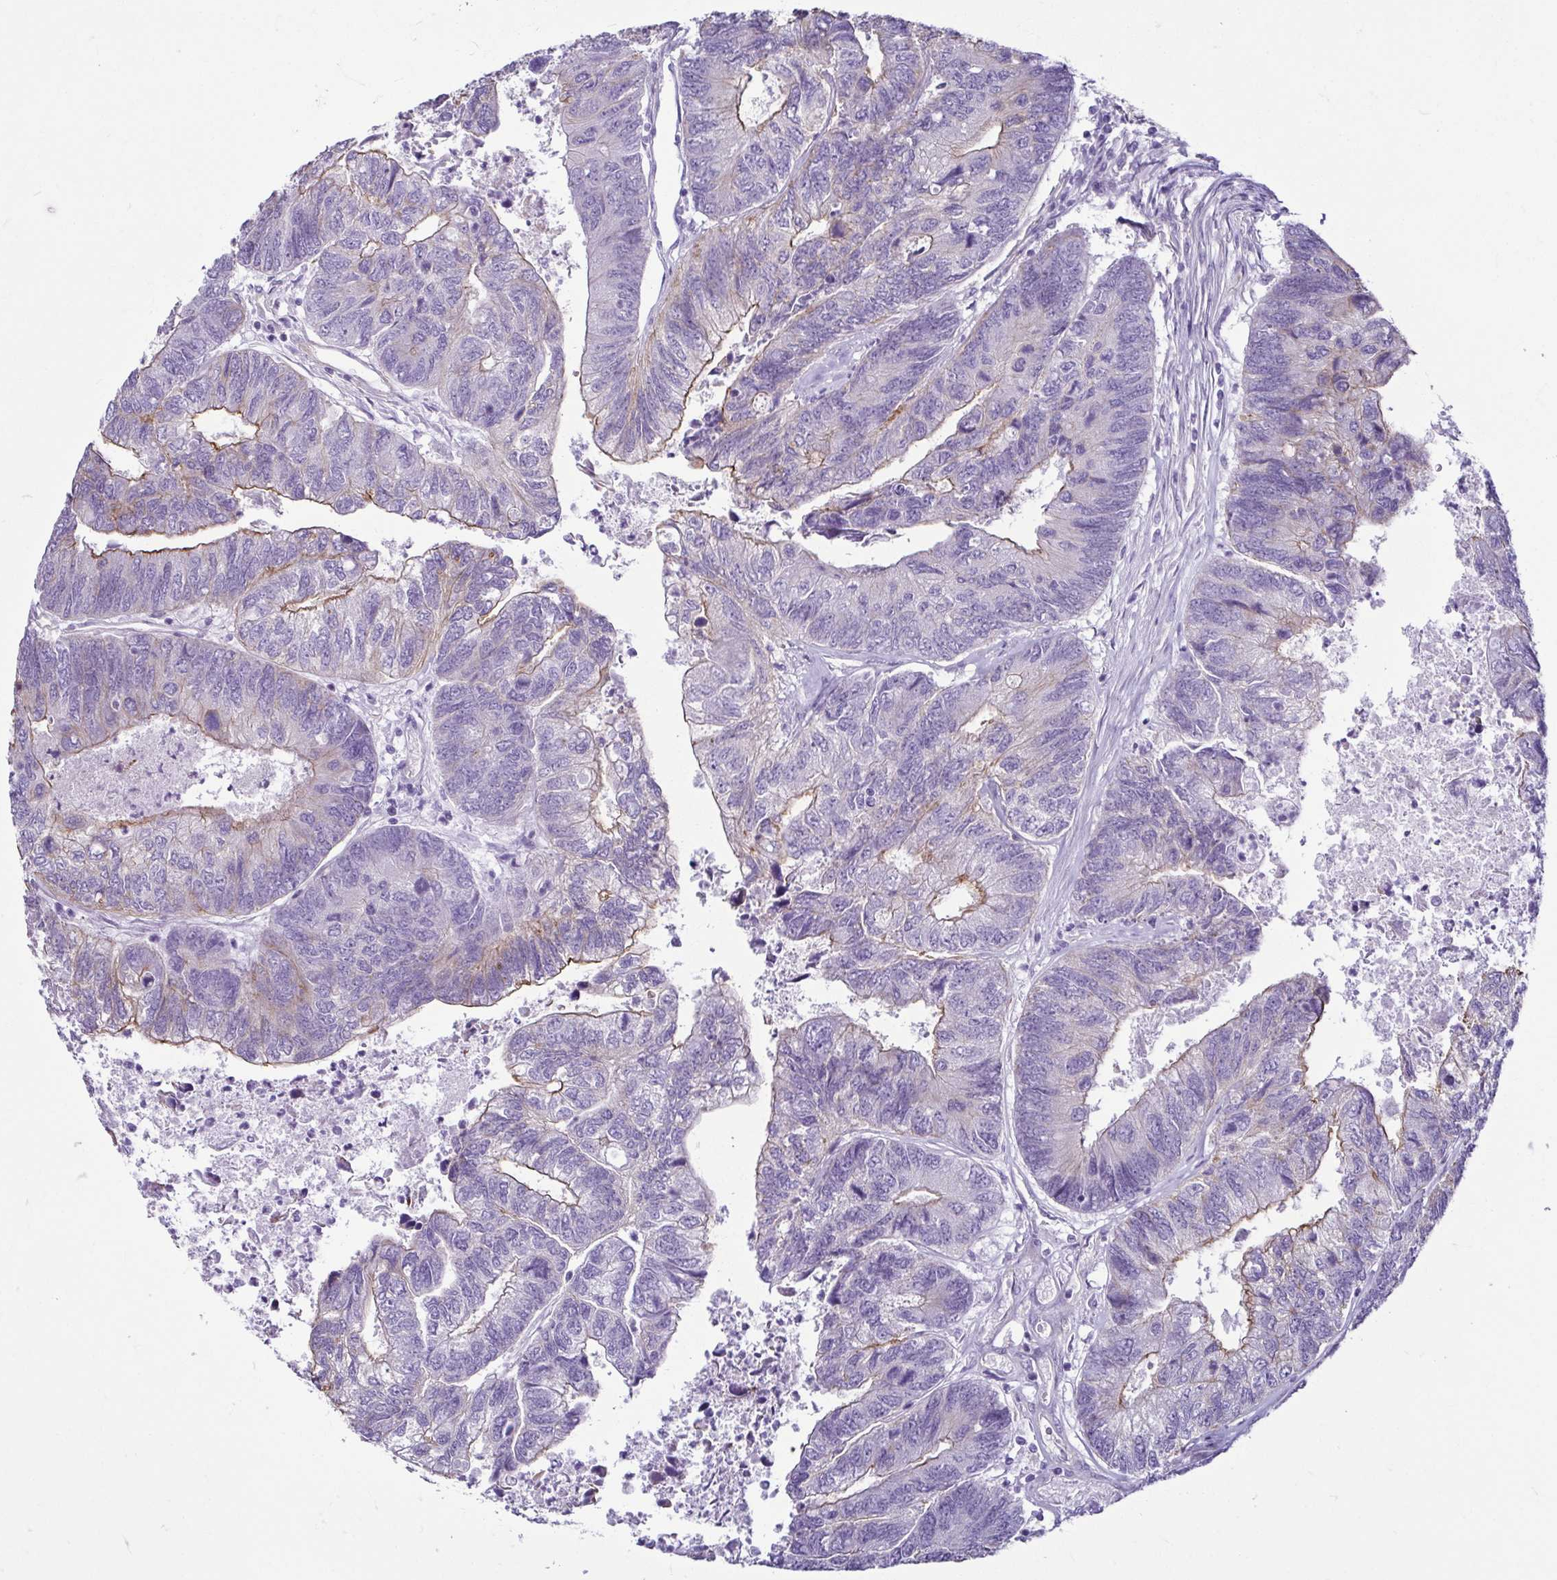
{"staining": {"intensity": "weak", "quantity": "25%-75%", "location": "cytoplasmic/membranous"}, "tissue": "colorectal cancer", "cell_type": "Tumor cells", "image_type": "cancer", "snomed": [{"axis": "morphology", "description": "Adenocarcinoma, NOS"}, {"axis": "topography", "description": "Colon"}], "caption": "Approximately 25%-75% of tumor cells in human colorectal adenocarcinoma reveal weak cytoplasmic/membranous protein staining as visualized by brown immunohistochemical staining.", "gene": "CASP14", "patient": {"sex": "female", "age": 67}}